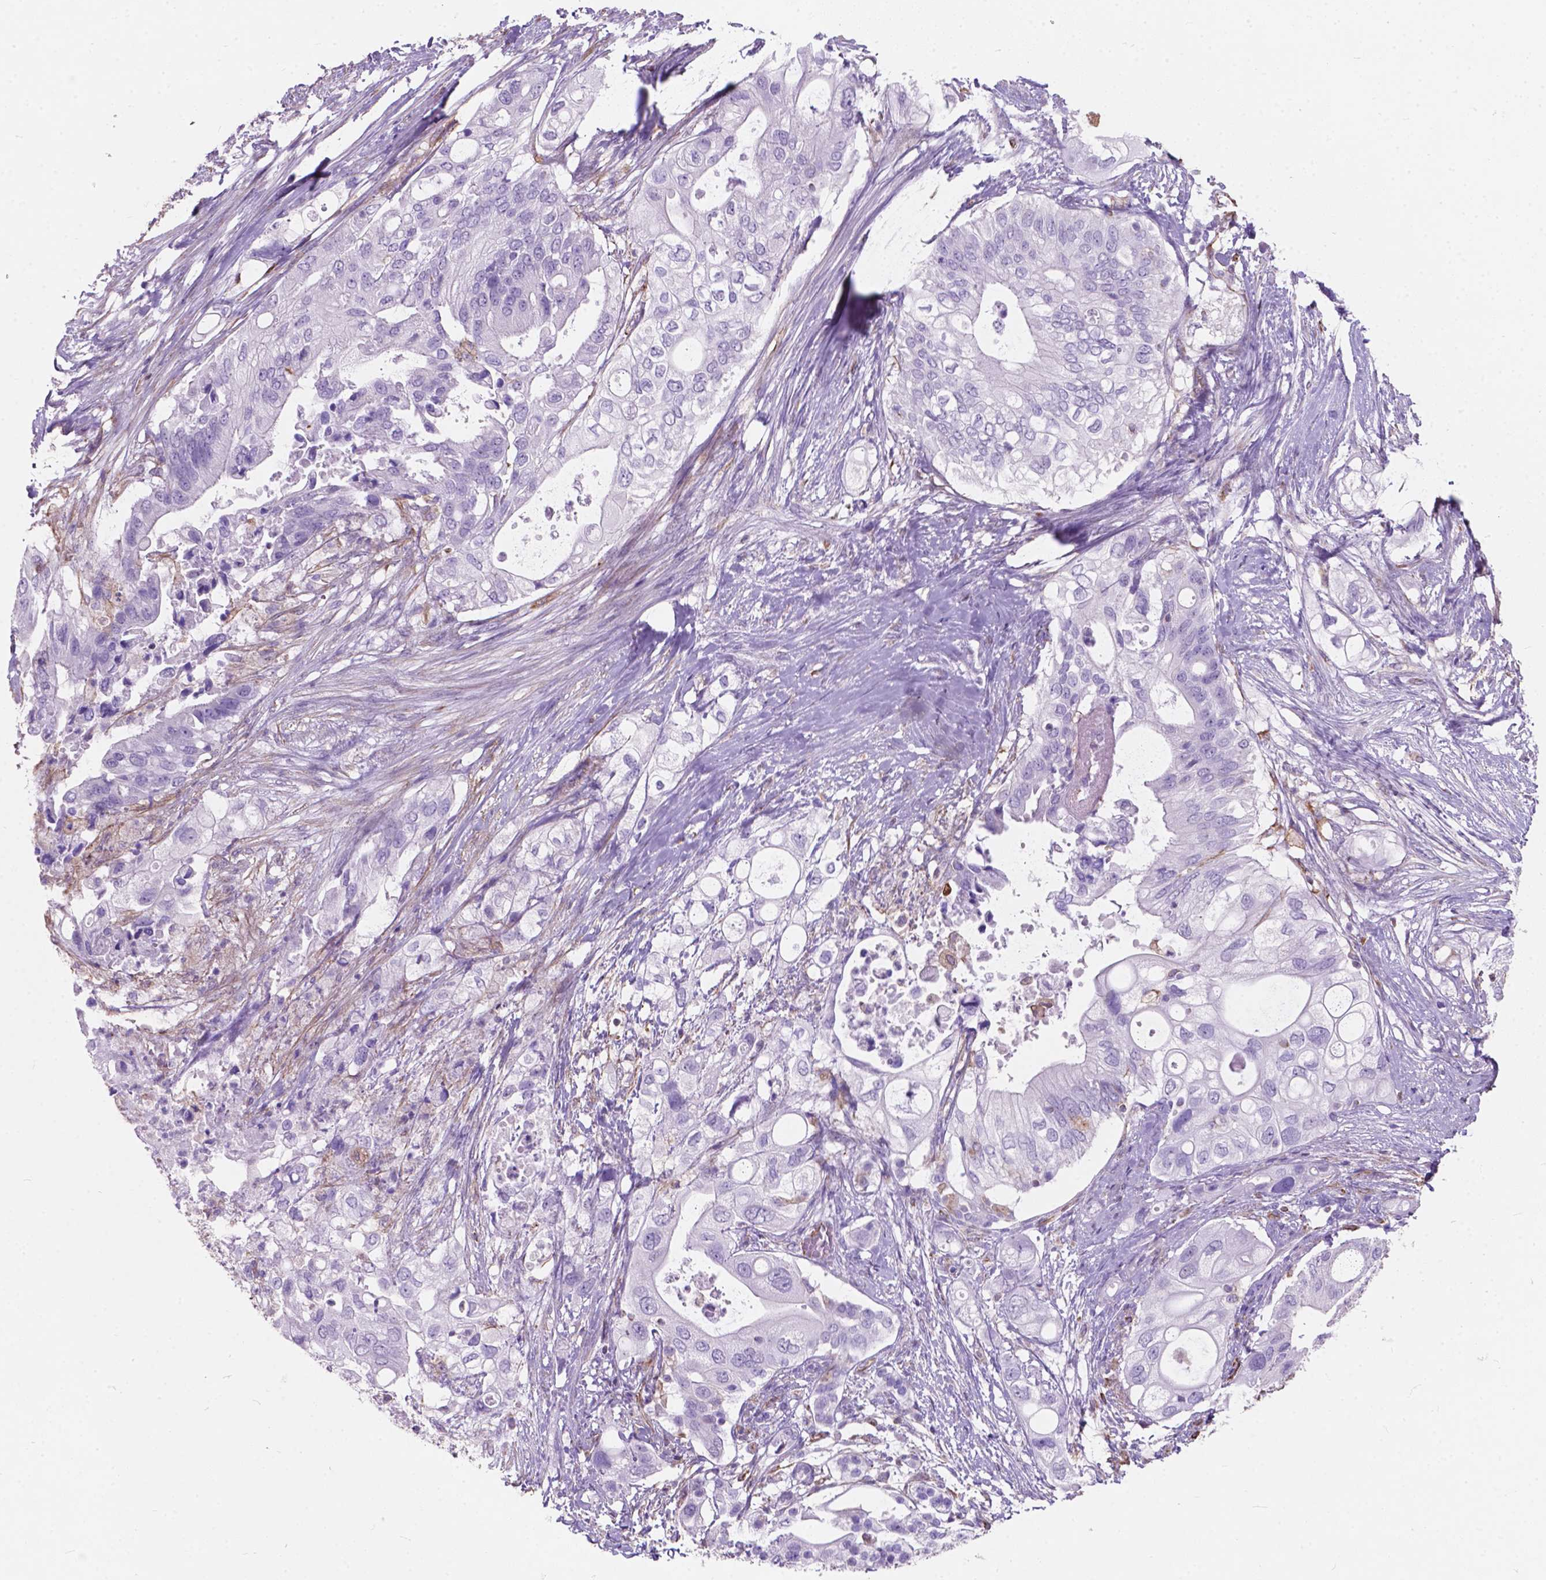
{"staining": {"intensity": "negative", "quantity": "none", "location": "none"}, "tissue": "pancreatic cancer", "cell_type": "Tumor cells", "image_type": "cancer", "snomed": [{"axis": "morphology", "description": "Adenocarcinoma, NOS"}, {"axis": "topography", "description": "Pancreas"}], "caption": "This is a photomicrograph of immunohistochemistry (IHC) staining of pancreatic cancer, which shows no staining in tumor cells. (Immunohistochemistry, brightfield microscopy, high magnification).", "gene": "AMOT", "patient": {"sex": "female", "age": 72}}